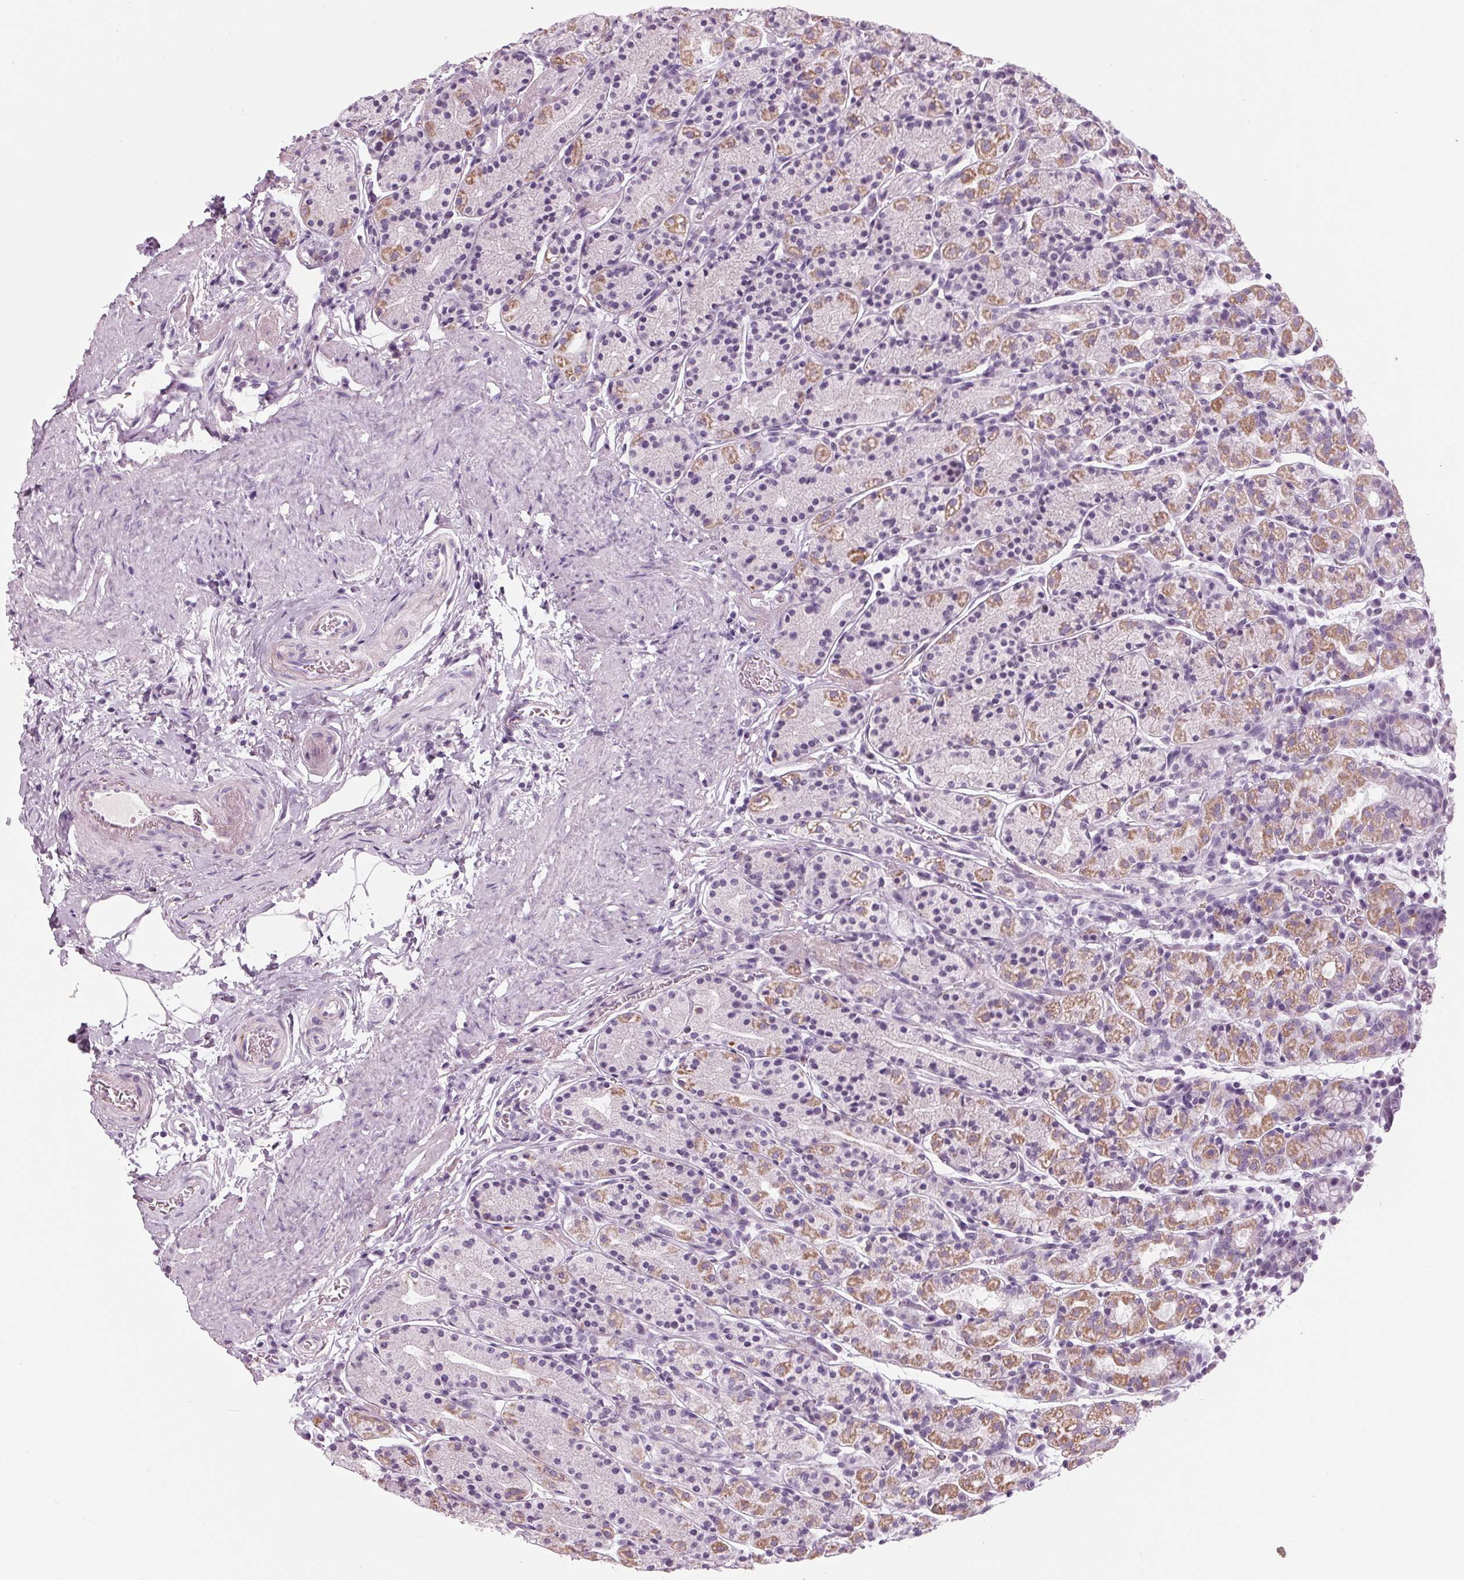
{"staining": {"intensity": "moderate", "quantity": "<25%", "location": "cytoplasmic/membranous"}, "tissue": "stomach", "cell_type": "Glandular cells", "image_type": "normal", "snomed": [{"axis": "morphology", "description": "Normal tissue, NOS"}, {"axis": "topography", "description": "Stomach, upper"}, {"axis": "topography", "description": "Stomach"}], "caption": "Protein expression analysis of benign human stomach reveals moderate cytoplasmic/membranous staining in approximately <25% of glandular cells. The staining was performed using DAB to visualize the protein expression in brown, while the nuclei were stained in blue with hematoxylin (Magnification: 20x).", "gene": "CYP3A43", "patient": {"sex": "male", "age": 62}}